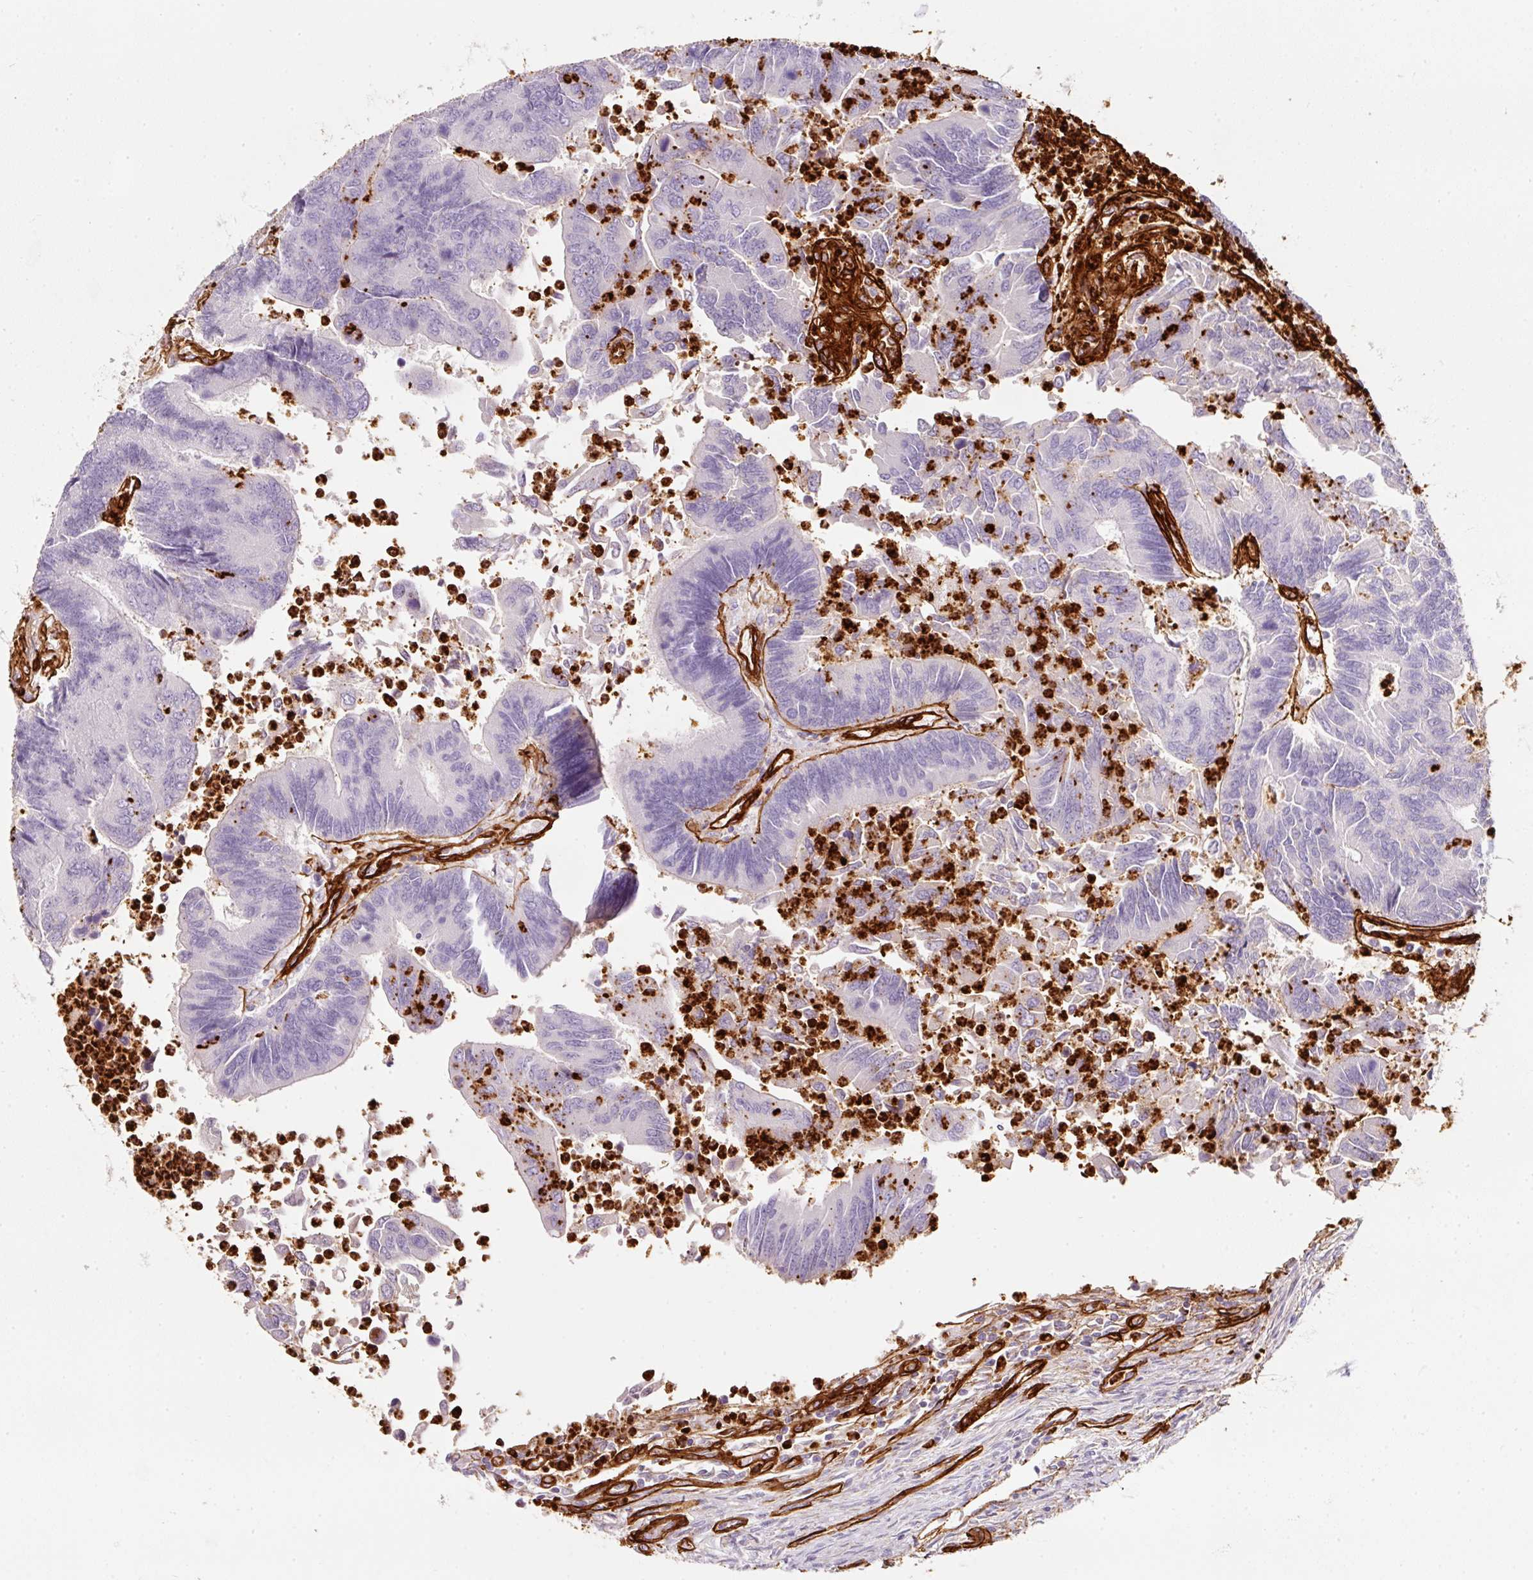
{"staining": {"intensity": "moderate", "quantity": "<25%", "location": "cytoplasmic/membranous"}, "tissue": "colorectal cancer", "cell_type": "Tumor cells", "image_type": "cancer", "snomed": [{"axis": "morphology", "description": "Adenocarcinoma, NOS"}, {"axis": "topography", "description": "Colon"}], "caption": "Immunohistochemical staining of adenocarcinoma (colorectal) shows low levels of moderate cytoplasmic/membranous protein positivity in approximately <25% of tumor cells. (Stains: DAB (3,3'-diaminobenzidine) in brown, nuclei in blue, Microscopy: brightfield microscopy at high magnification).", "gene": "LOXL4", "patient": {"sex": "female", "age": 67}}